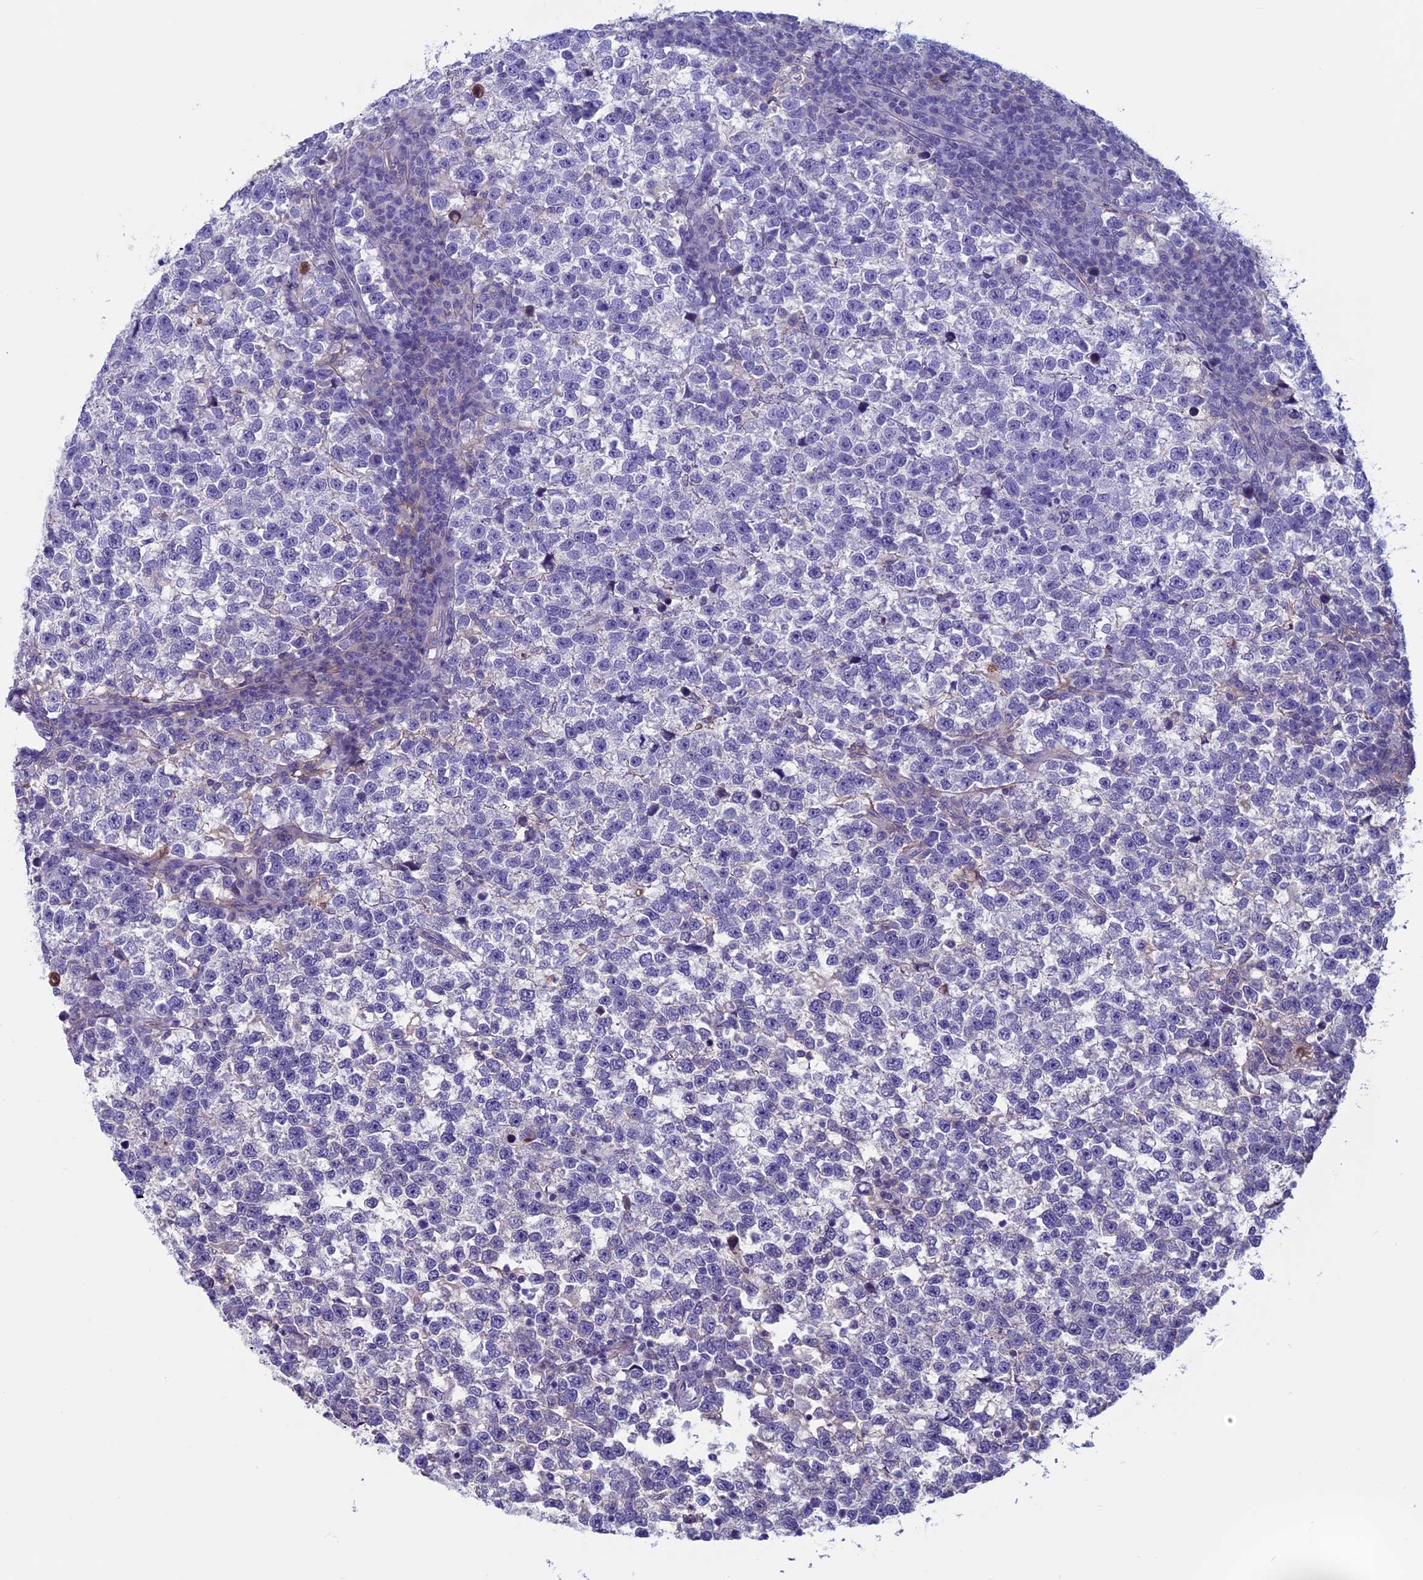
{"staining": {"intensity": "negative", "quantity": "none", "location": "none"}, "tissue": "testis cancer", "cell_type": "Tumor cells", "image_type": "cancer", "snomed": [{"axis": "morphology", "description": "Normal tissue, NOS"}, {"axis": "morphology", "description": "Seminoma, NOS"}, {"axis": "topography", "description": "Testis"}], "caption": "Seminoma (testis) stained for a protein using immunohistochemistry (IHC) demonstrates no expression tumor cells.", "gene": "ANGPTL2", "patient": {"sex": "male", "age": 43}}